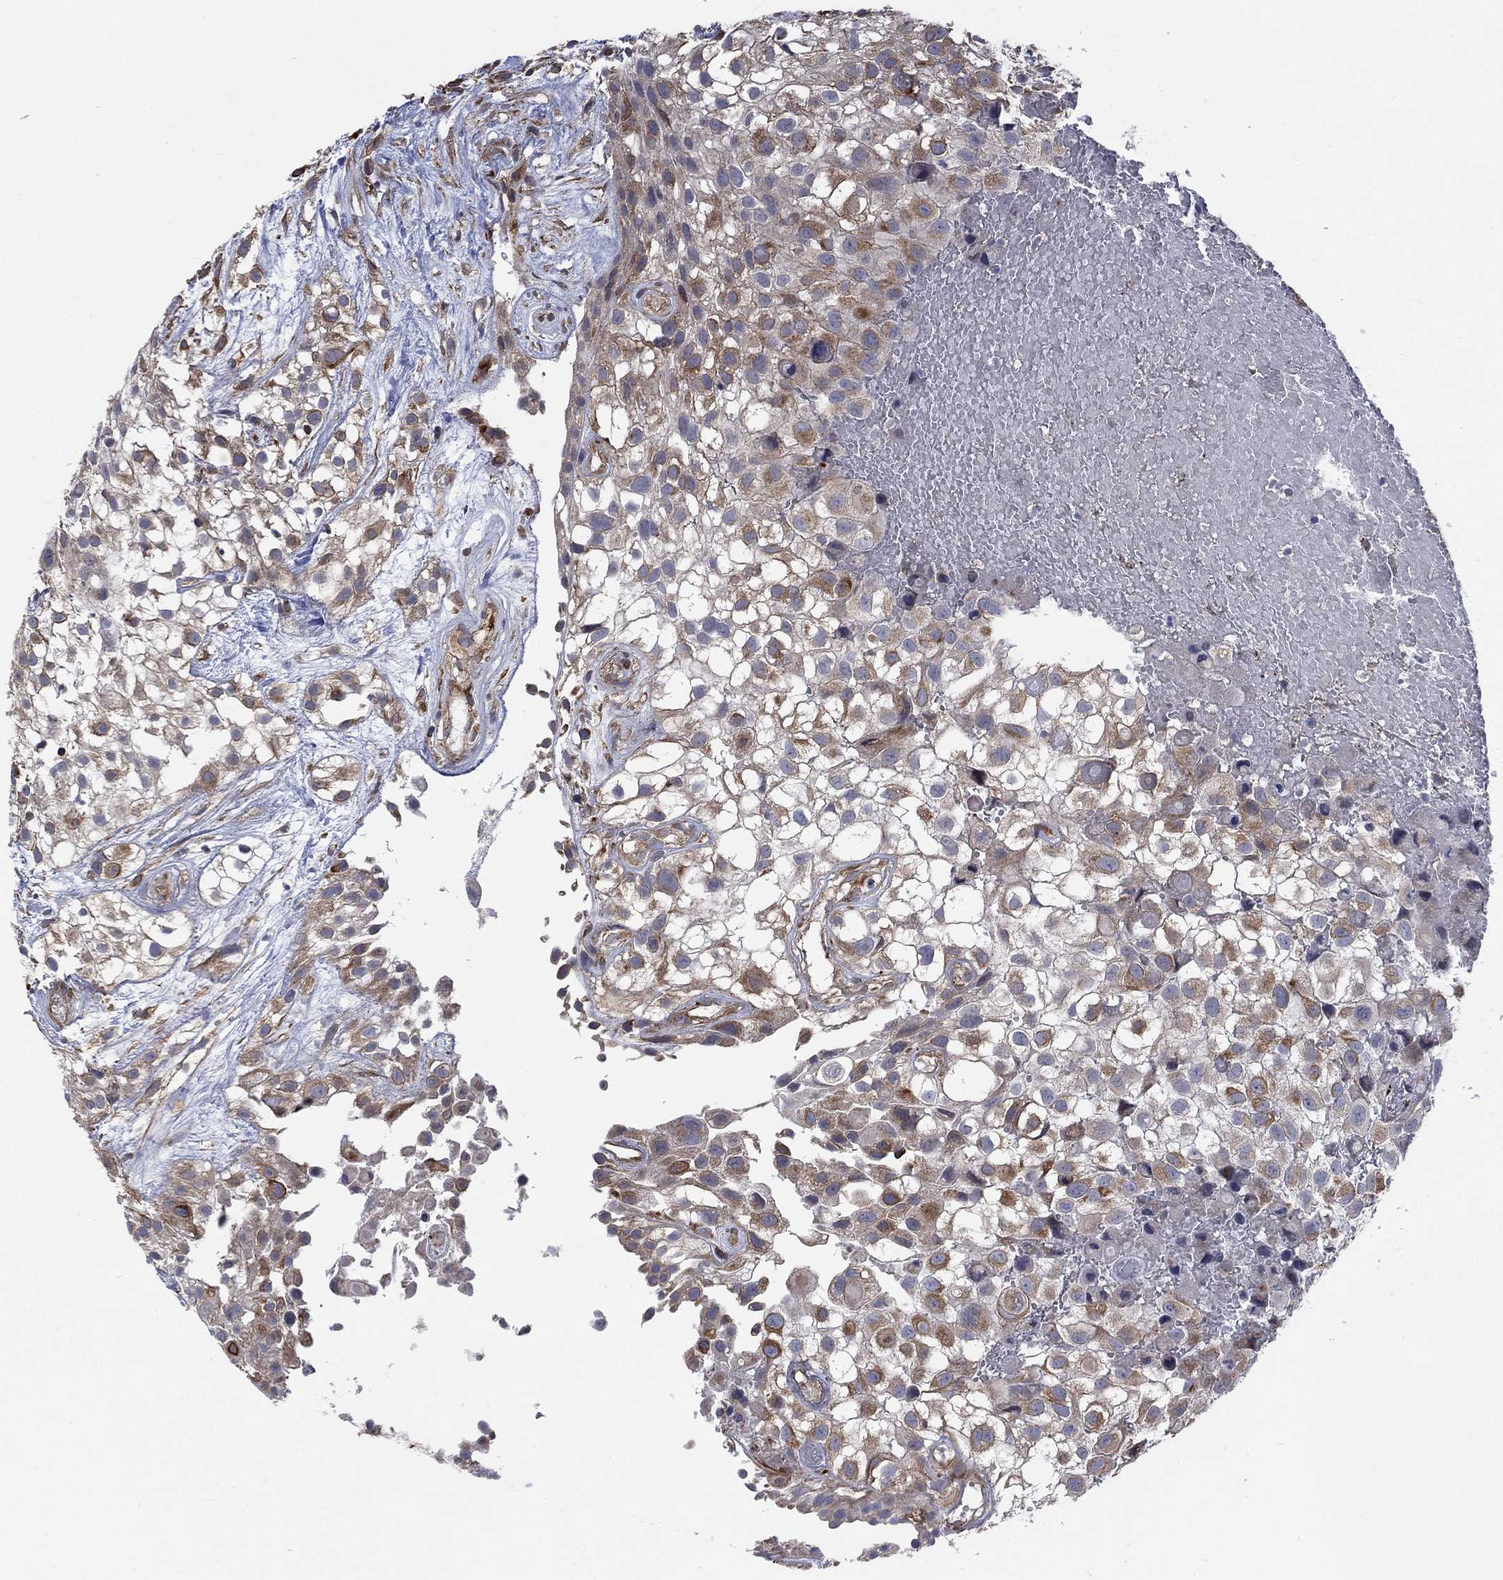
{"staining": {"intensity": "moderate", "quantity": "25%-75%", "location": "cytoplasmic/membranous"}, "tissue": "urothelial cancer", "cell_type": "Tumor cells", "image_type": "cancer", "snomed": [{"axis": "morphology", "description": "Urothelial carcinoma, High grade"}, {"axis": "topography", "description": "Urinary bladder"}], "caption": "About 25%-75% of tumor cells in human high-grade urothelial carcinoma reveal moderate cytoplasmic/membranous protein expression as visualized by brown immunohistochemical staining.", "gene": "NDUFC1", "patient": {"sex": "male", "age": 56}}